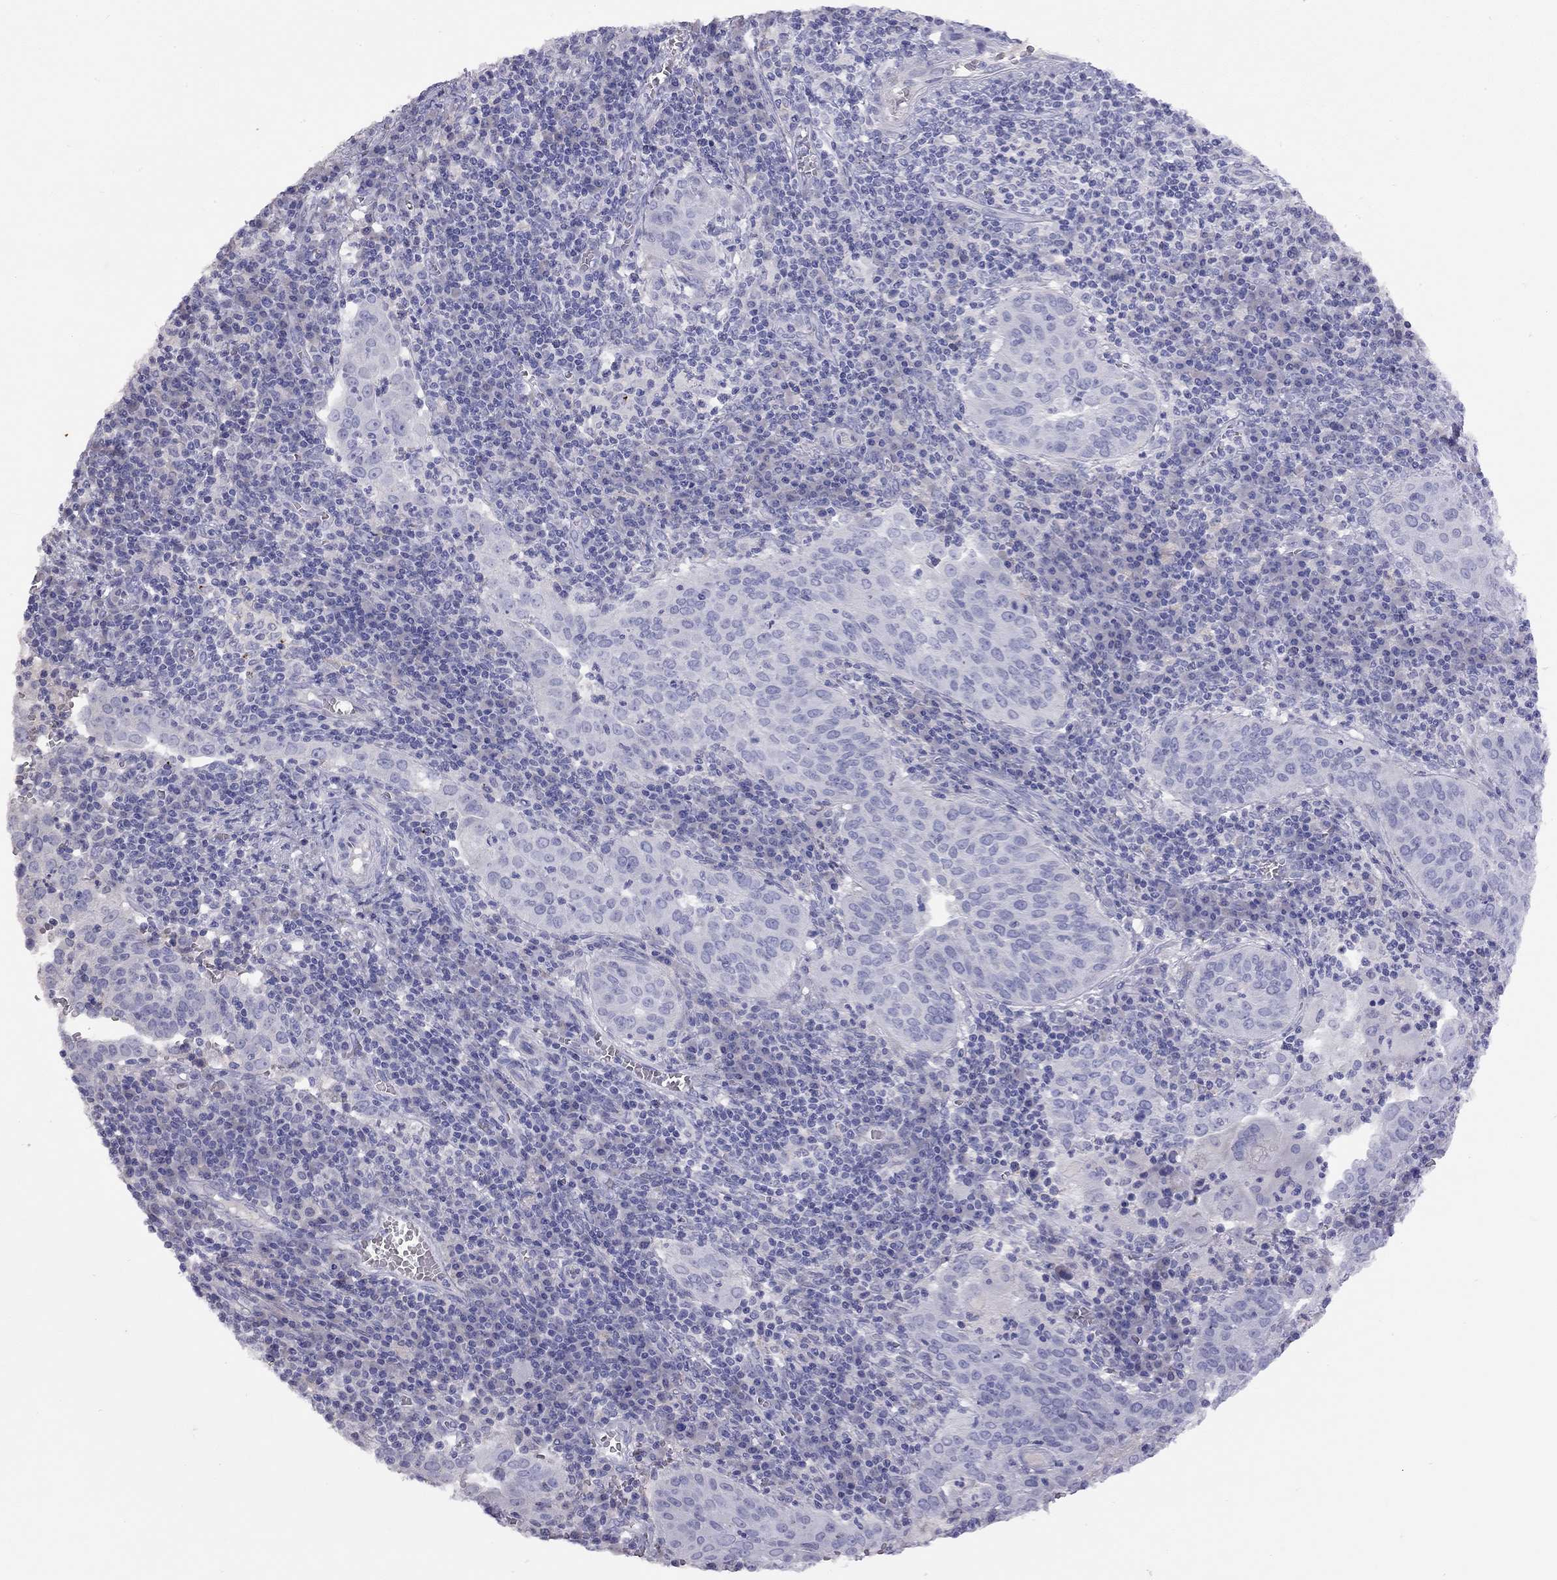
{"staining": {"intensity": "negative", "quantity": "none", "location": "none"}, "tissue": "cervical cancer", "cell_type": "Tumor cells", "image_type": "cancer", "snomed": [{"axis": "morphology", "description": "Squamous cell carcinoma, NOS"}, {"axis": "topography", "description": "Cervix"}], "caption": "Image shows no protein staining in tumor cells of cervical squamous cell carcinoma tissue. The staining was performed using DAB to visualize the protein expression in brown, while the nuclei were stained in blue with hematoxylin (Magnification: 20x).", "gene": "CPNE4", "patient": {"sex": "female", "age": 39}}